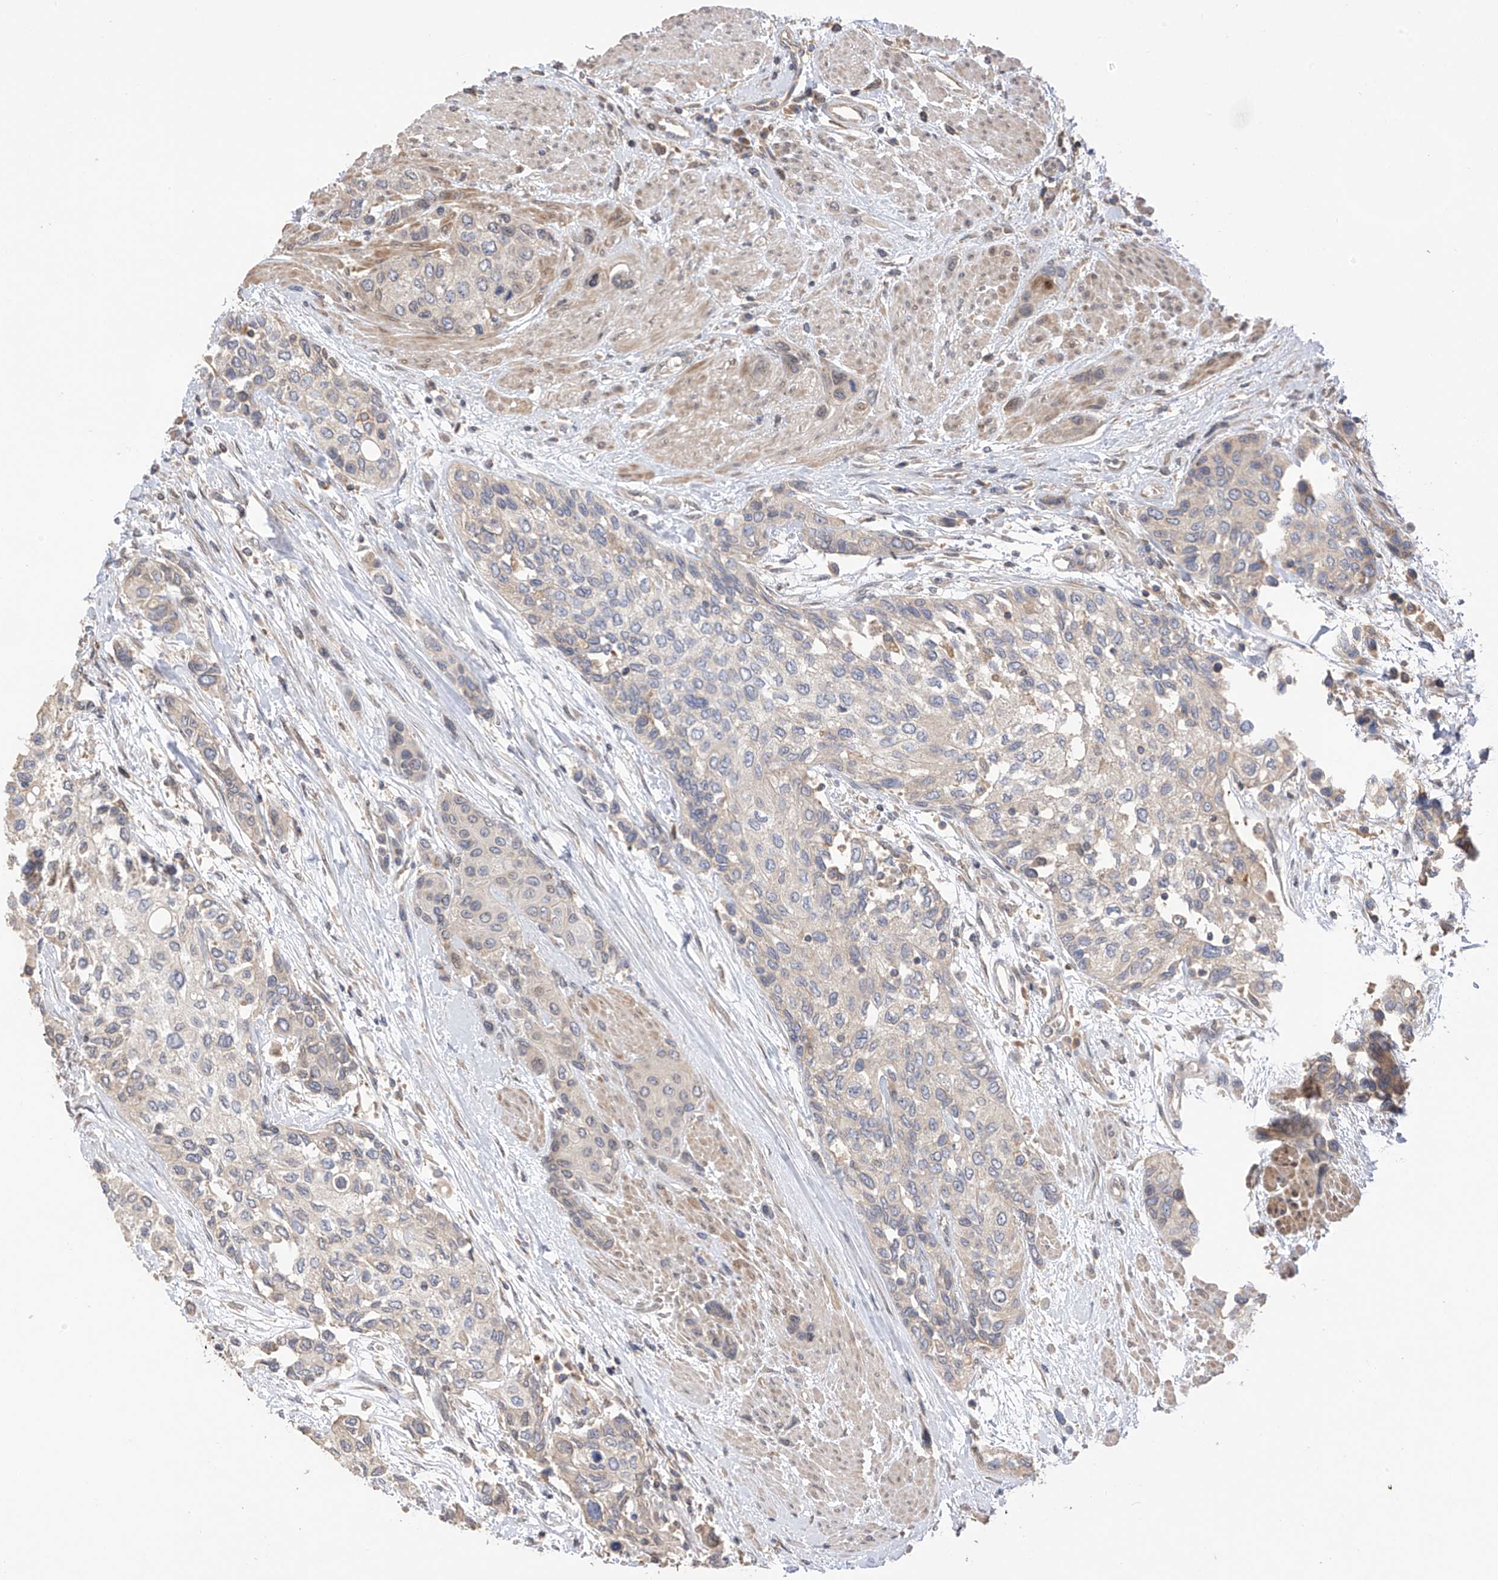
{"staining": {"intensity": "weak", "quantity": "<25%", "location": "cytoplasmic/membranous"}, "tissue": "urothelial cancer", "cell_type": "Tumor cells", "image_type": "cancer", "snomed": [{"axis": "morphology", "description": "Normal tissue, NOS"}, {"axis": "morphology", "description": "Urothelial carcinoma, High grade"}, {"axis": "topography", "description": "Vascular tissue"}, {"axis": "topography", "description": "Urinary bladder"}], "caption": "Human urothelial cancer stained for a protein using immunohistochemistry (IHC) shows no staining in tumor cells.", "gene": "REC8", "patient": {"sex": "female", "age": 56}}